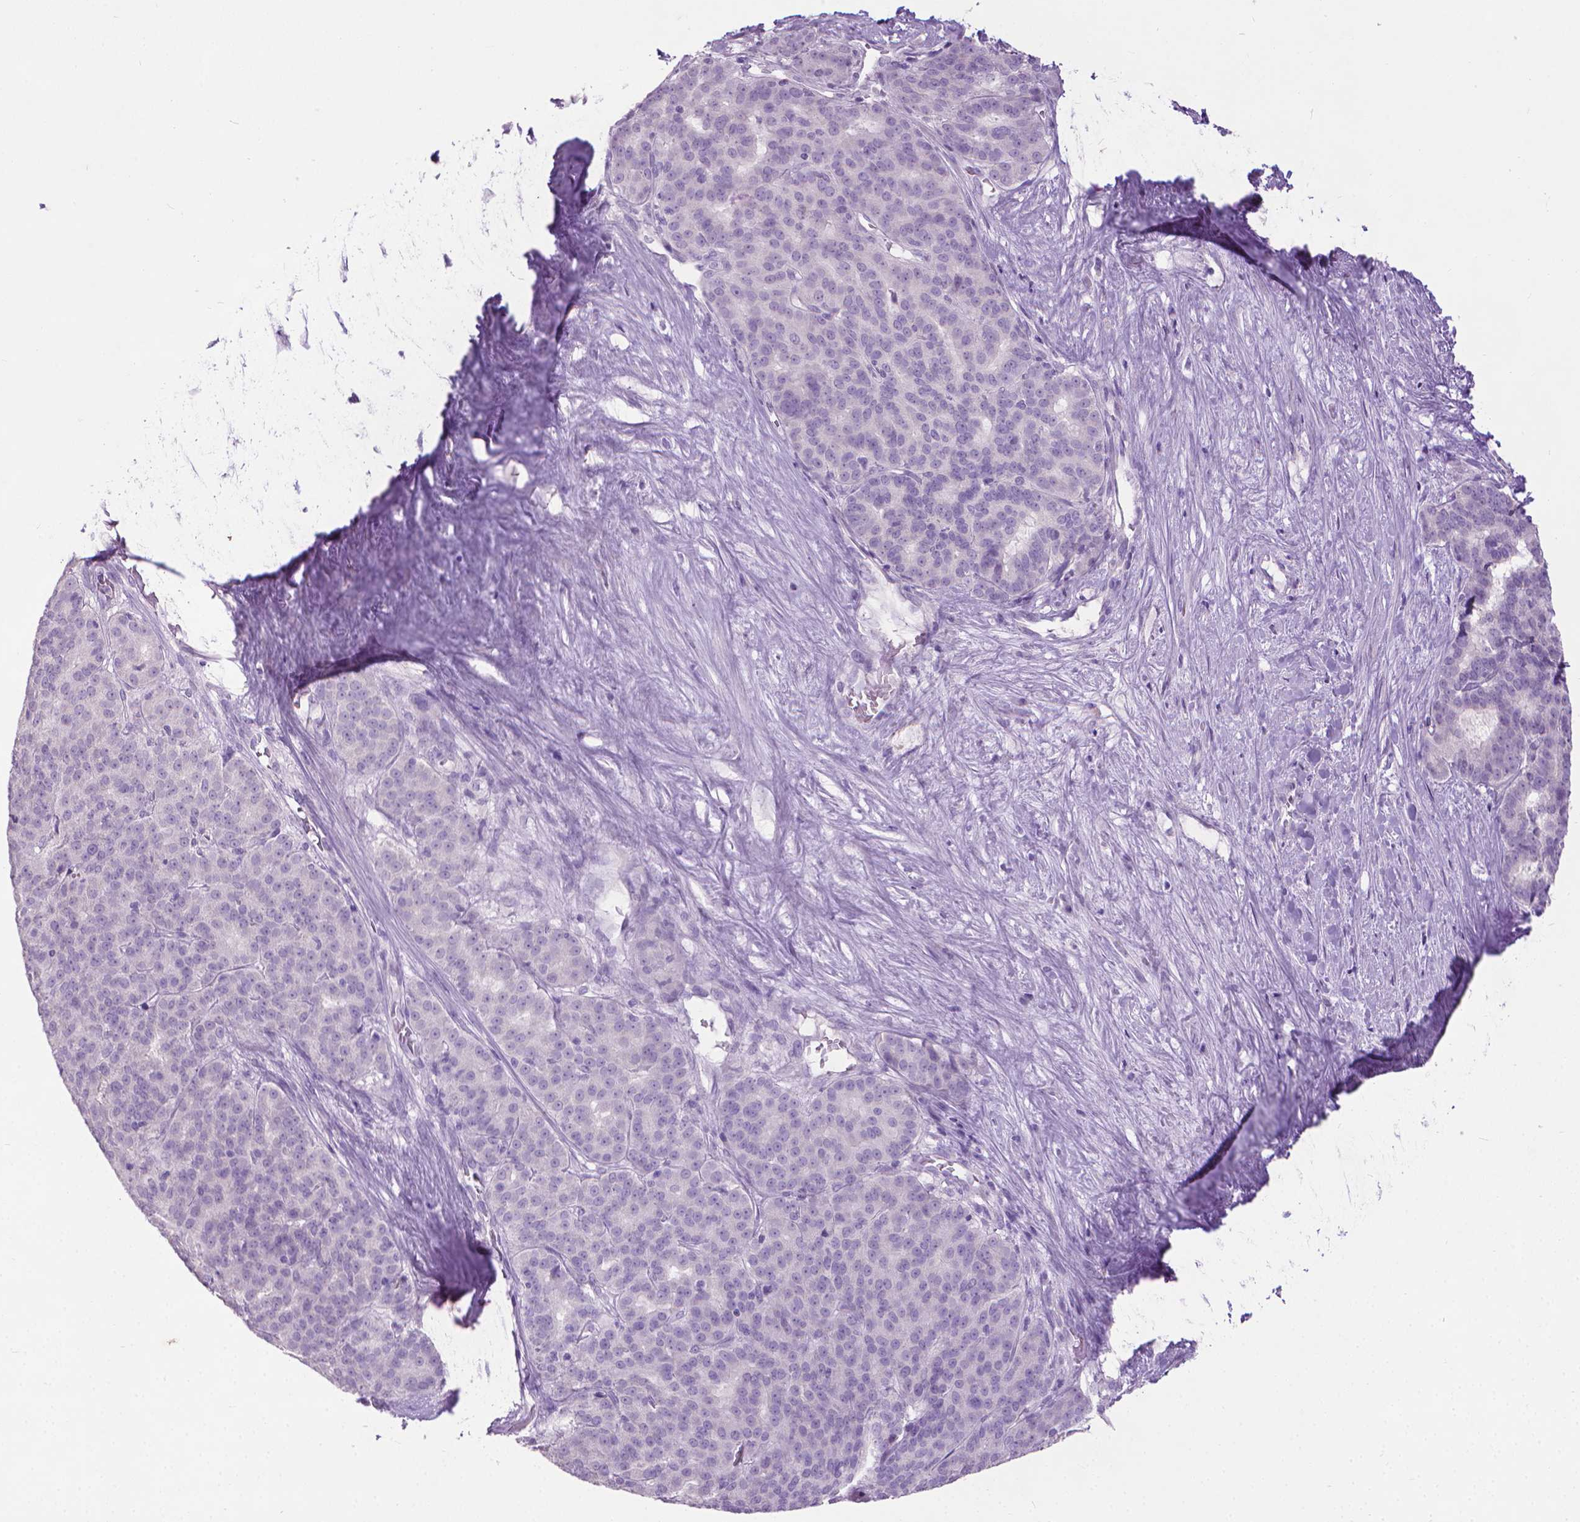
{"staining": {"intensity": "negative", "quantity": "none", "location": "none"}, "tissue": "liver cancer", "cell_type": "Tumor cells", "image_type": "cancer", "snomed": [{"axis": "morphology", "description": "Cholangiocarcinoma"}, {"axis": "topography", "description": "Liver"}], "caption": "Immunohistochemistry (IHC) photomicrograph of human liver cholangiocarcinoma stained for a protein (brown), which displays no staining in tumor cells. The staining was performed using DAB (3,3'-diaminobenzidine) to visualize the protein expression in brown, while the nuclei were stained in blue with hematoxylin (Magnification: 20x).", "gene": "KRT5", "patient": {"sex": "female", "age": 47}}